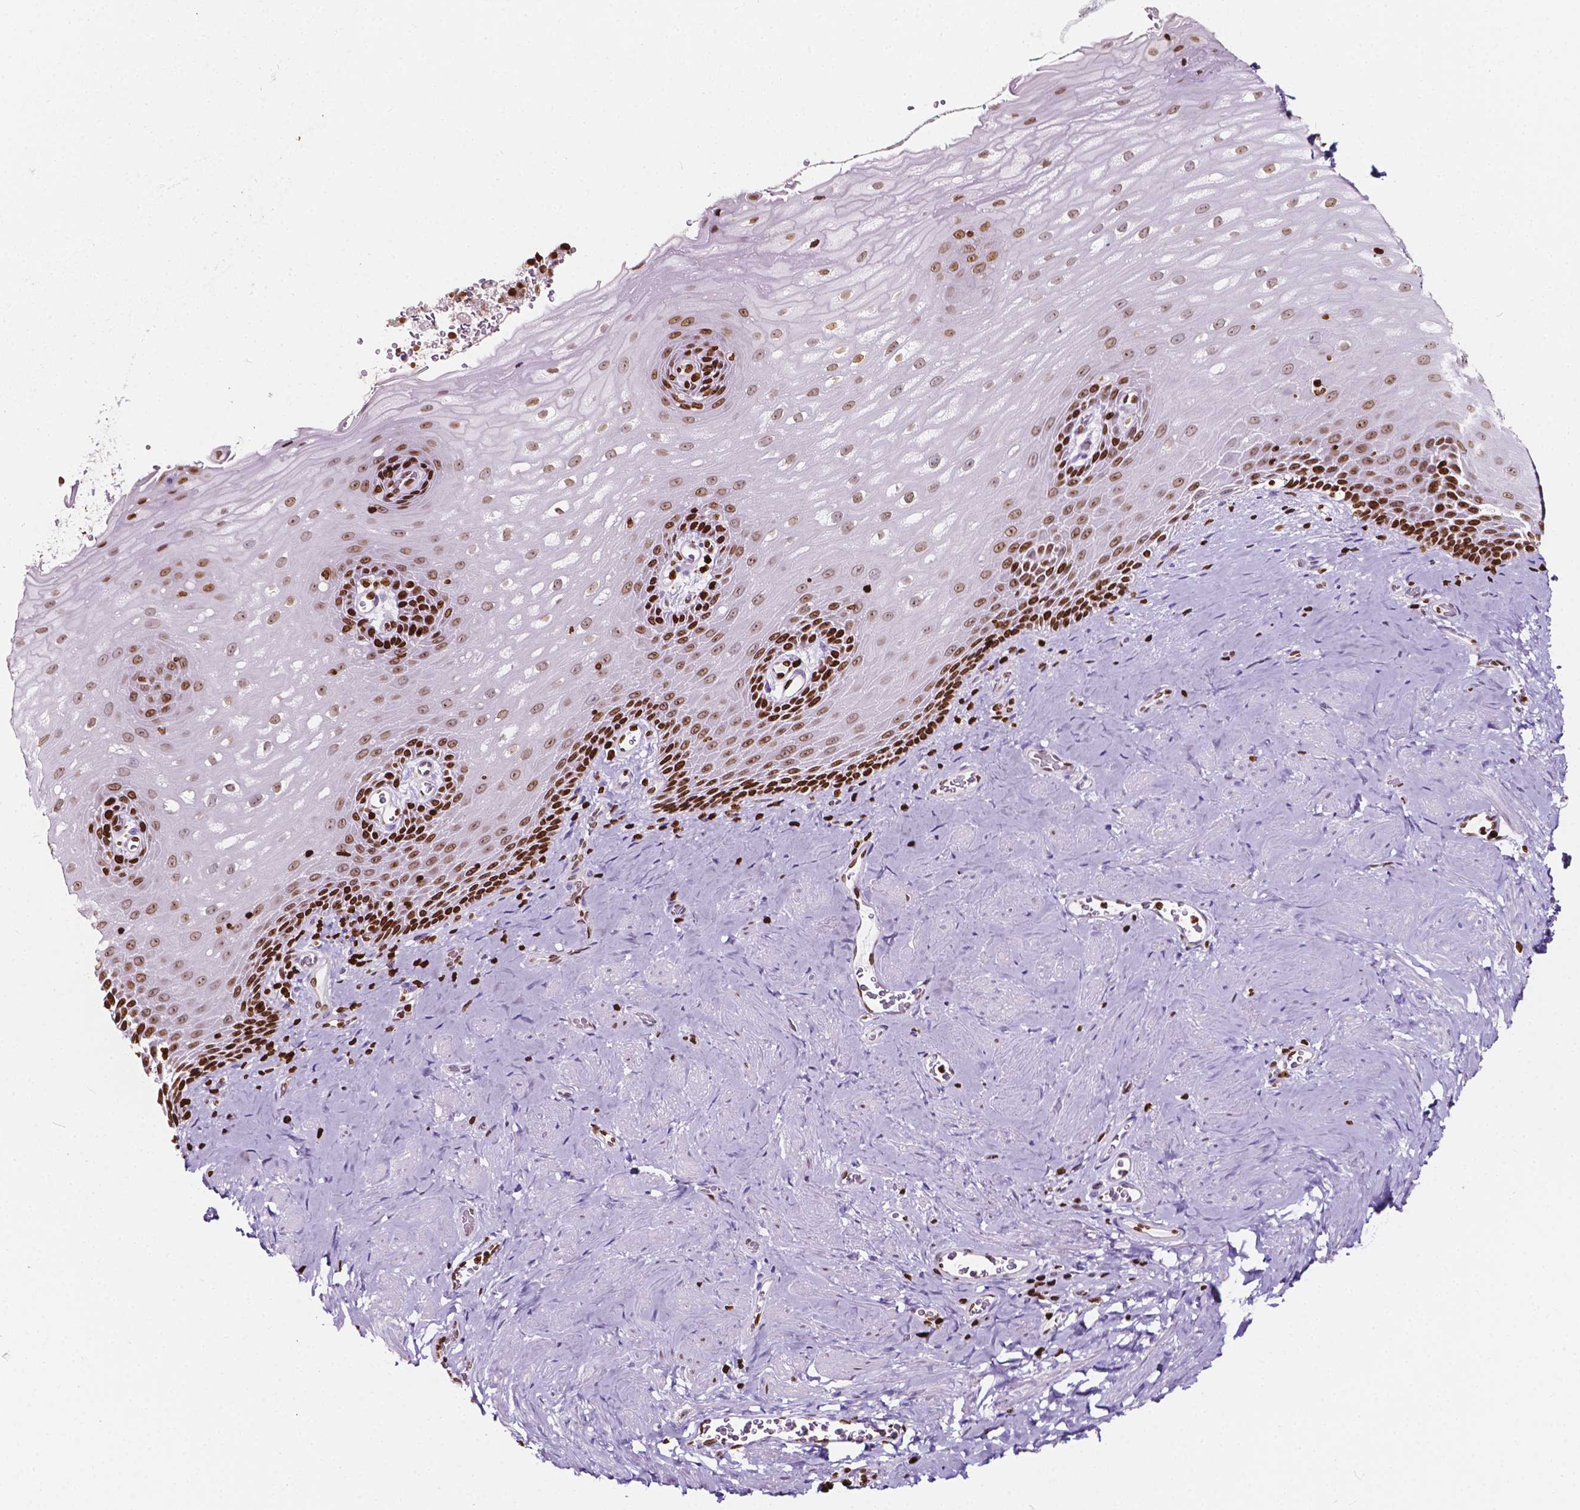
{"staining": {"intensity": "strong", "quantity": "25%-75%", "location": "nuclear"}, "tissue": "esophagus", "cell_type": "Squamous epithelial cells", "image_type": "normal", "snomed": [{"axis": "morphology", "description": "Normal tissue, NOS"}, {"axis": "topography", "description": "Esophagus"}], "caption": "This is a photomicrograph of IHC staining of benign esophagus, which shows strong expression in the nuclear of squamous epithelial cells.", "gene": "CBY3", "patient": {"sex": "male", "age": 64}}